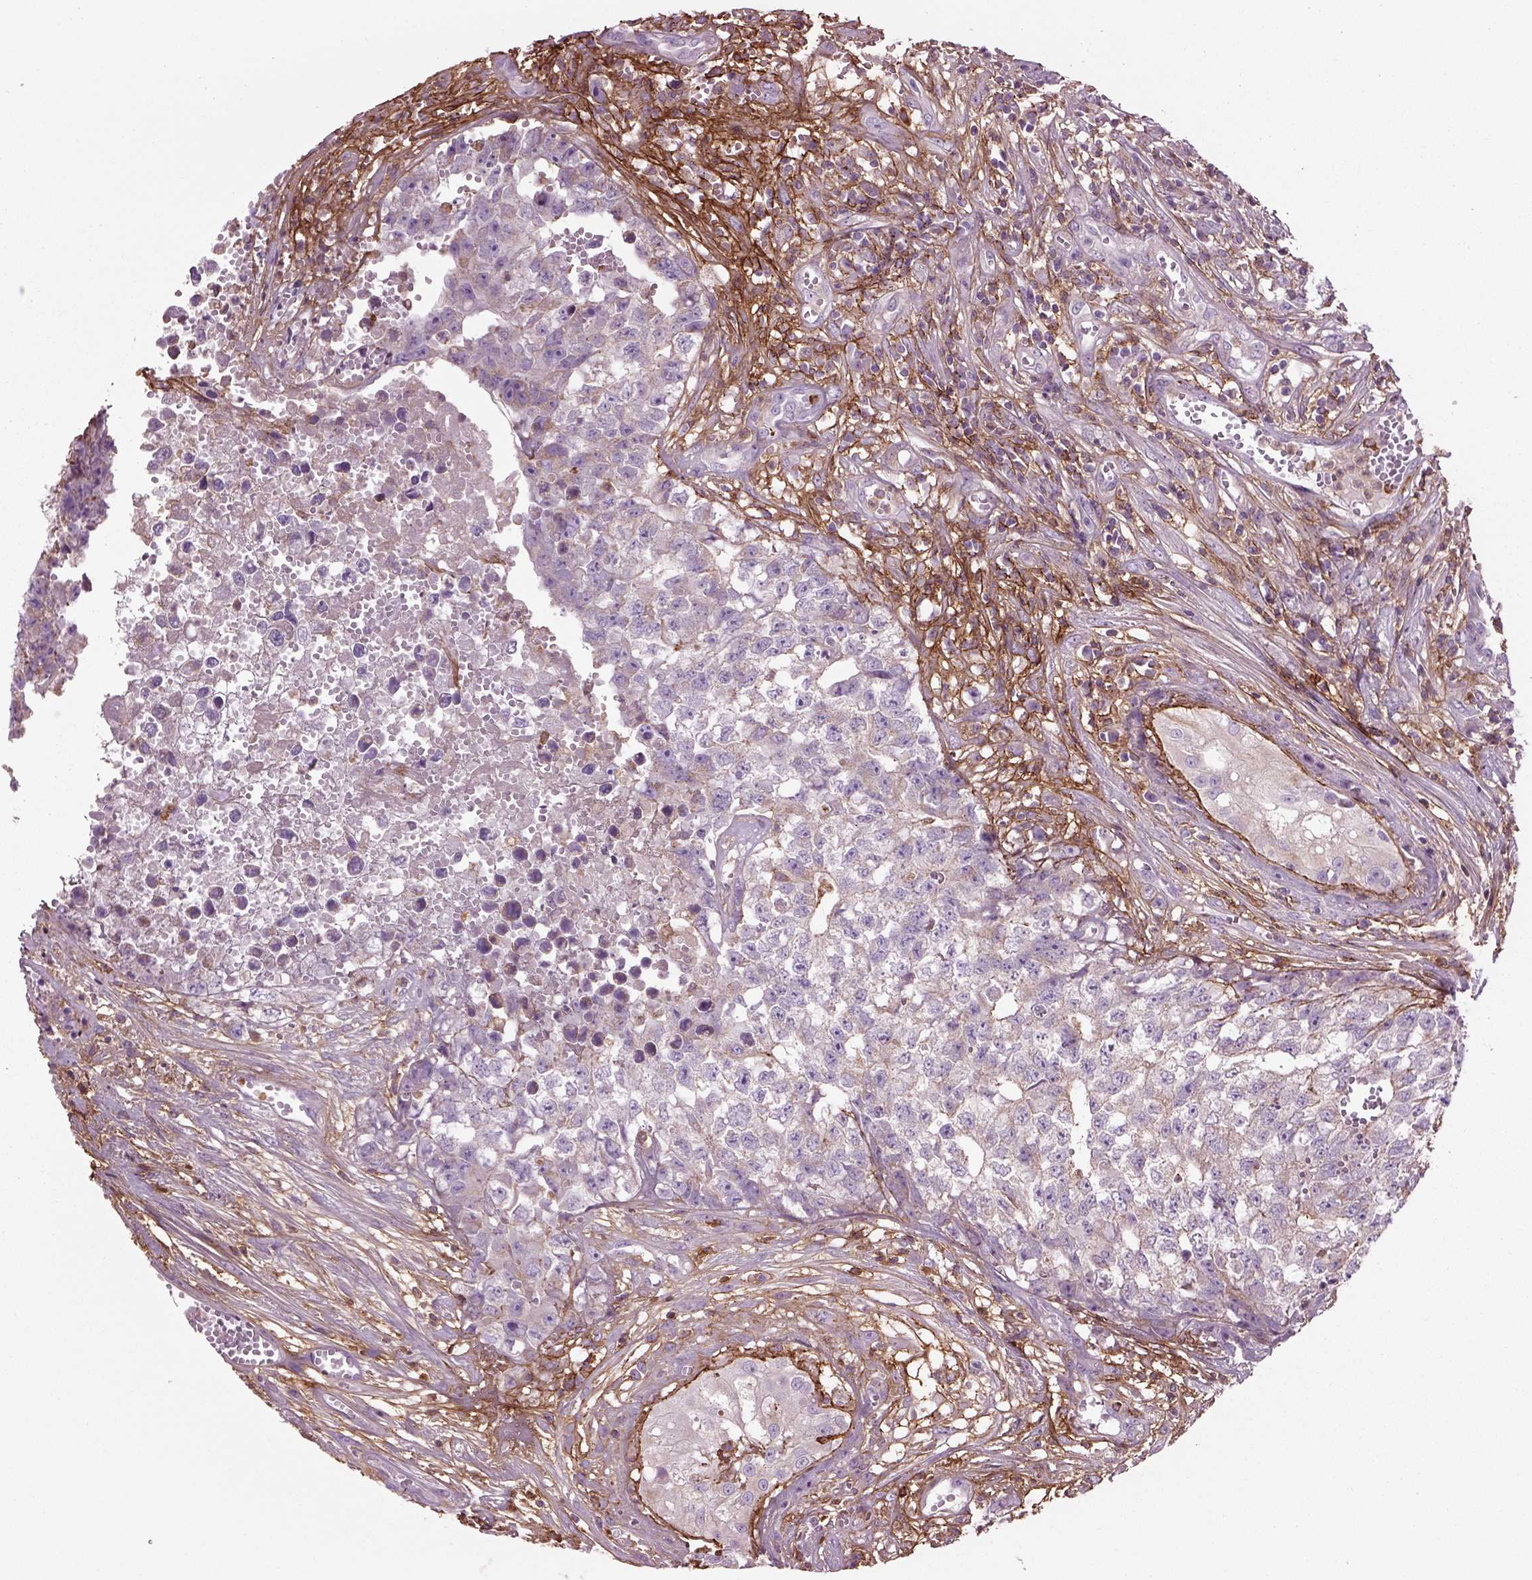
{"staining": {"intensity": "negative", "quantity": "none", "location": "none"}, "tissue": "testis cancer", "cell_type": "Tumor cells", "image_type": "cancer", "snomed": [{"axis": "morphology", "description": "Seminoma, NOS"}, {"axis": "morphology", "description": "Carcinoma, Embryonal, NOS"}, {"axis": "topography", "description": "Testis"}], "caption": "DAB (3,3'-diaminobenzidine) immunohistochemical staining of human embryonal carcinoma (testis) exhibits no significant expression in tumor cells.", "gene": "EMILIN2", "patient": {"sex": "male", "age": 22}}